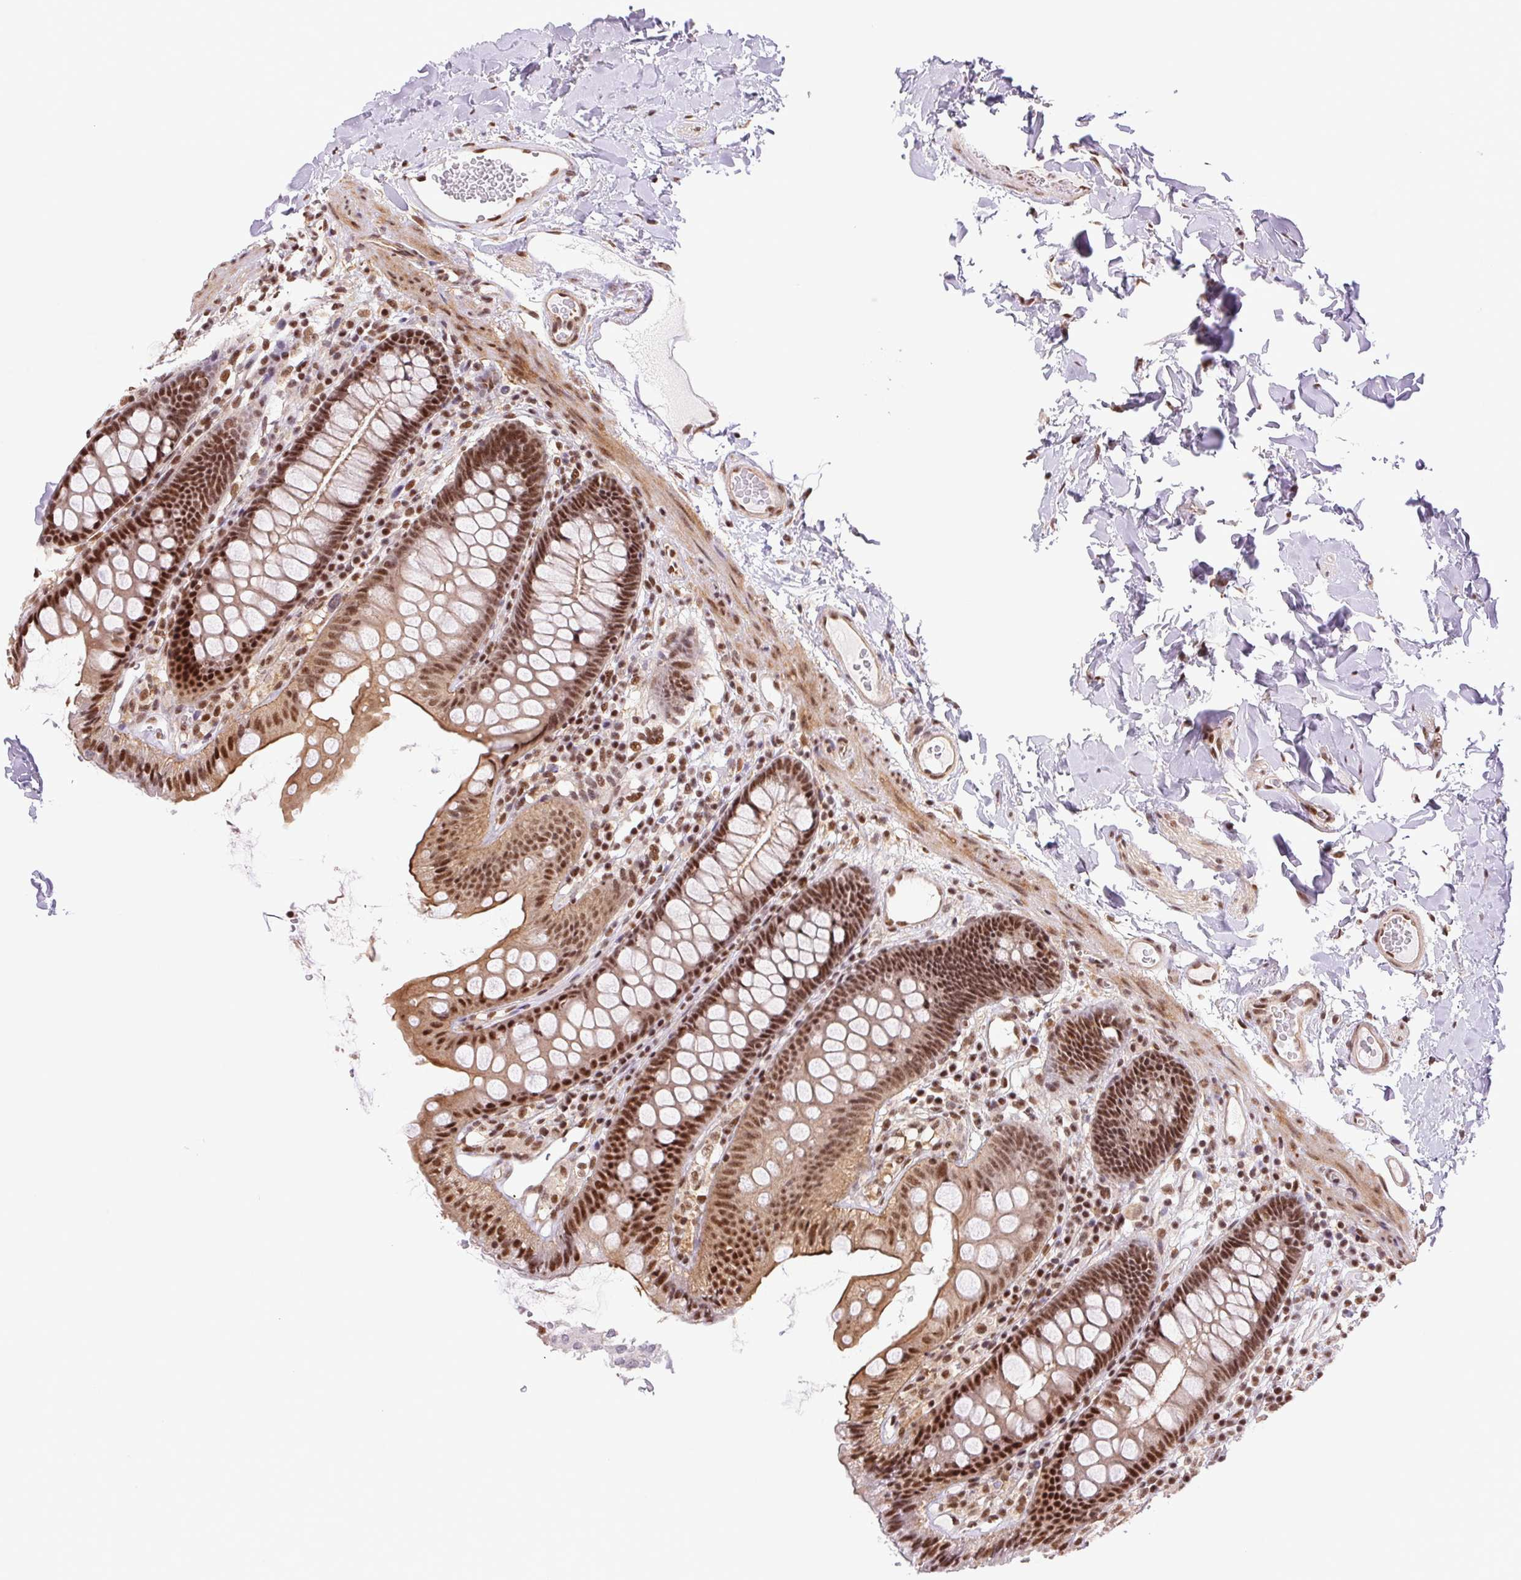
{"staining": {"intensity": "strong", "quantity": ">75%", "location": "cytoplasmic/membranous,nuclear"}, "tissue": "colon", "cell_type": "Endothelial cells", "image_type": "normal", "snomed": [{"axis": "morphology", "description": "Normal tissue, NOS"}, {"axis": "topography", "description": "Colon"}], "caption": "A histopathology image of human colon stained for a protein shows strong cytoplasmic/membranous,nuclear brown staining in endothelial cells.", "gene": "CWC25", "patient": {"sex": "male", "age": 84}}